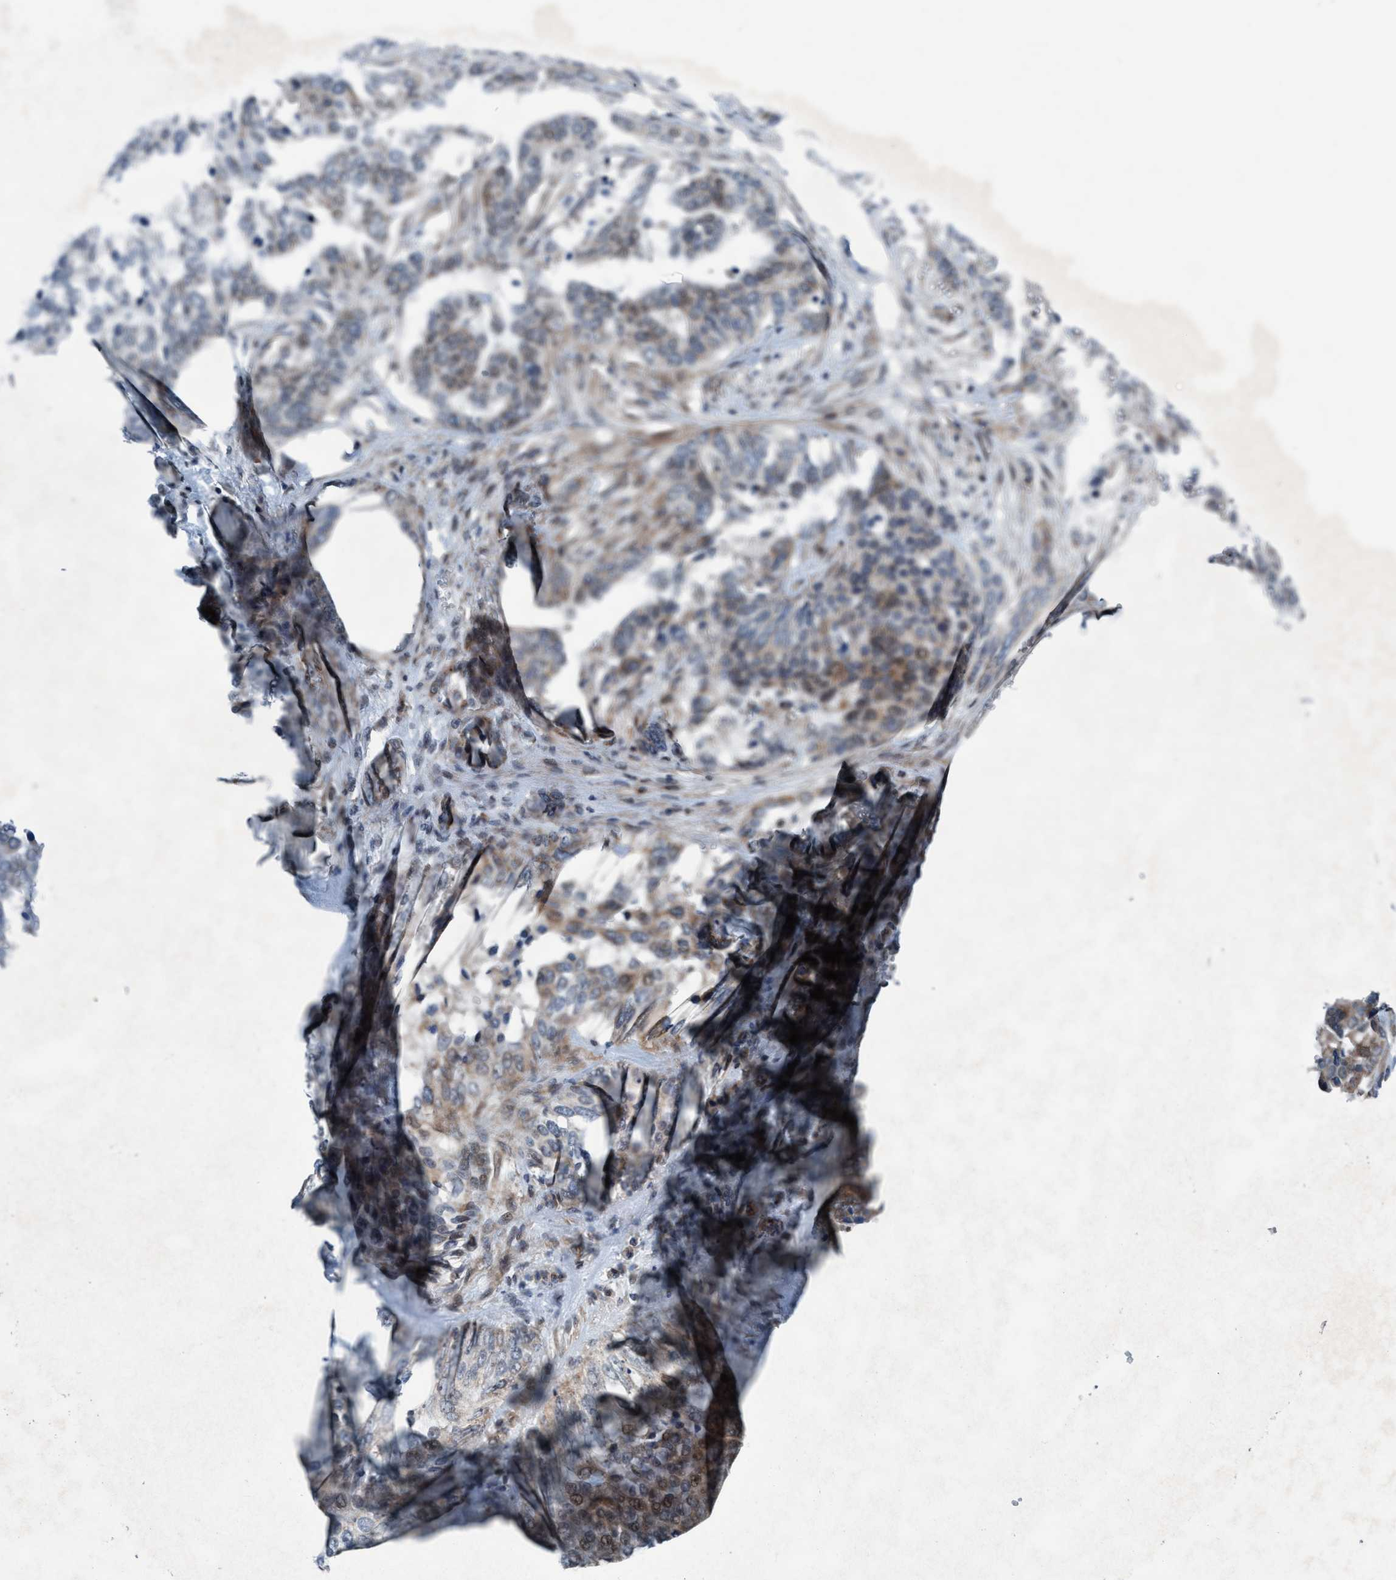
{"staining": {"intensity": "weak", "quantity": "25%-75%", "location": "cytoplasmic/membranous,nuclear"}, "tissue": "ovarian cancer", "cell_type": "Tumor cells", "image_type": "cancer", "snomed": [{"axis": "morphology", "description": "Cystadenocarcinoma, serous, NOS"}, {"axis": "topography", "description": "Ovary"}], "caption": "A histopathology image showing weak cytoplasmic/membranous and nuclear positivity in approximately 25%-75% of tumor cells in ovarian serous cystadenocarcinoma, as visualized by brown immunohistochemical staining.", "gene": "NISCH", "patient": {"sex": "female", "age": 44}}